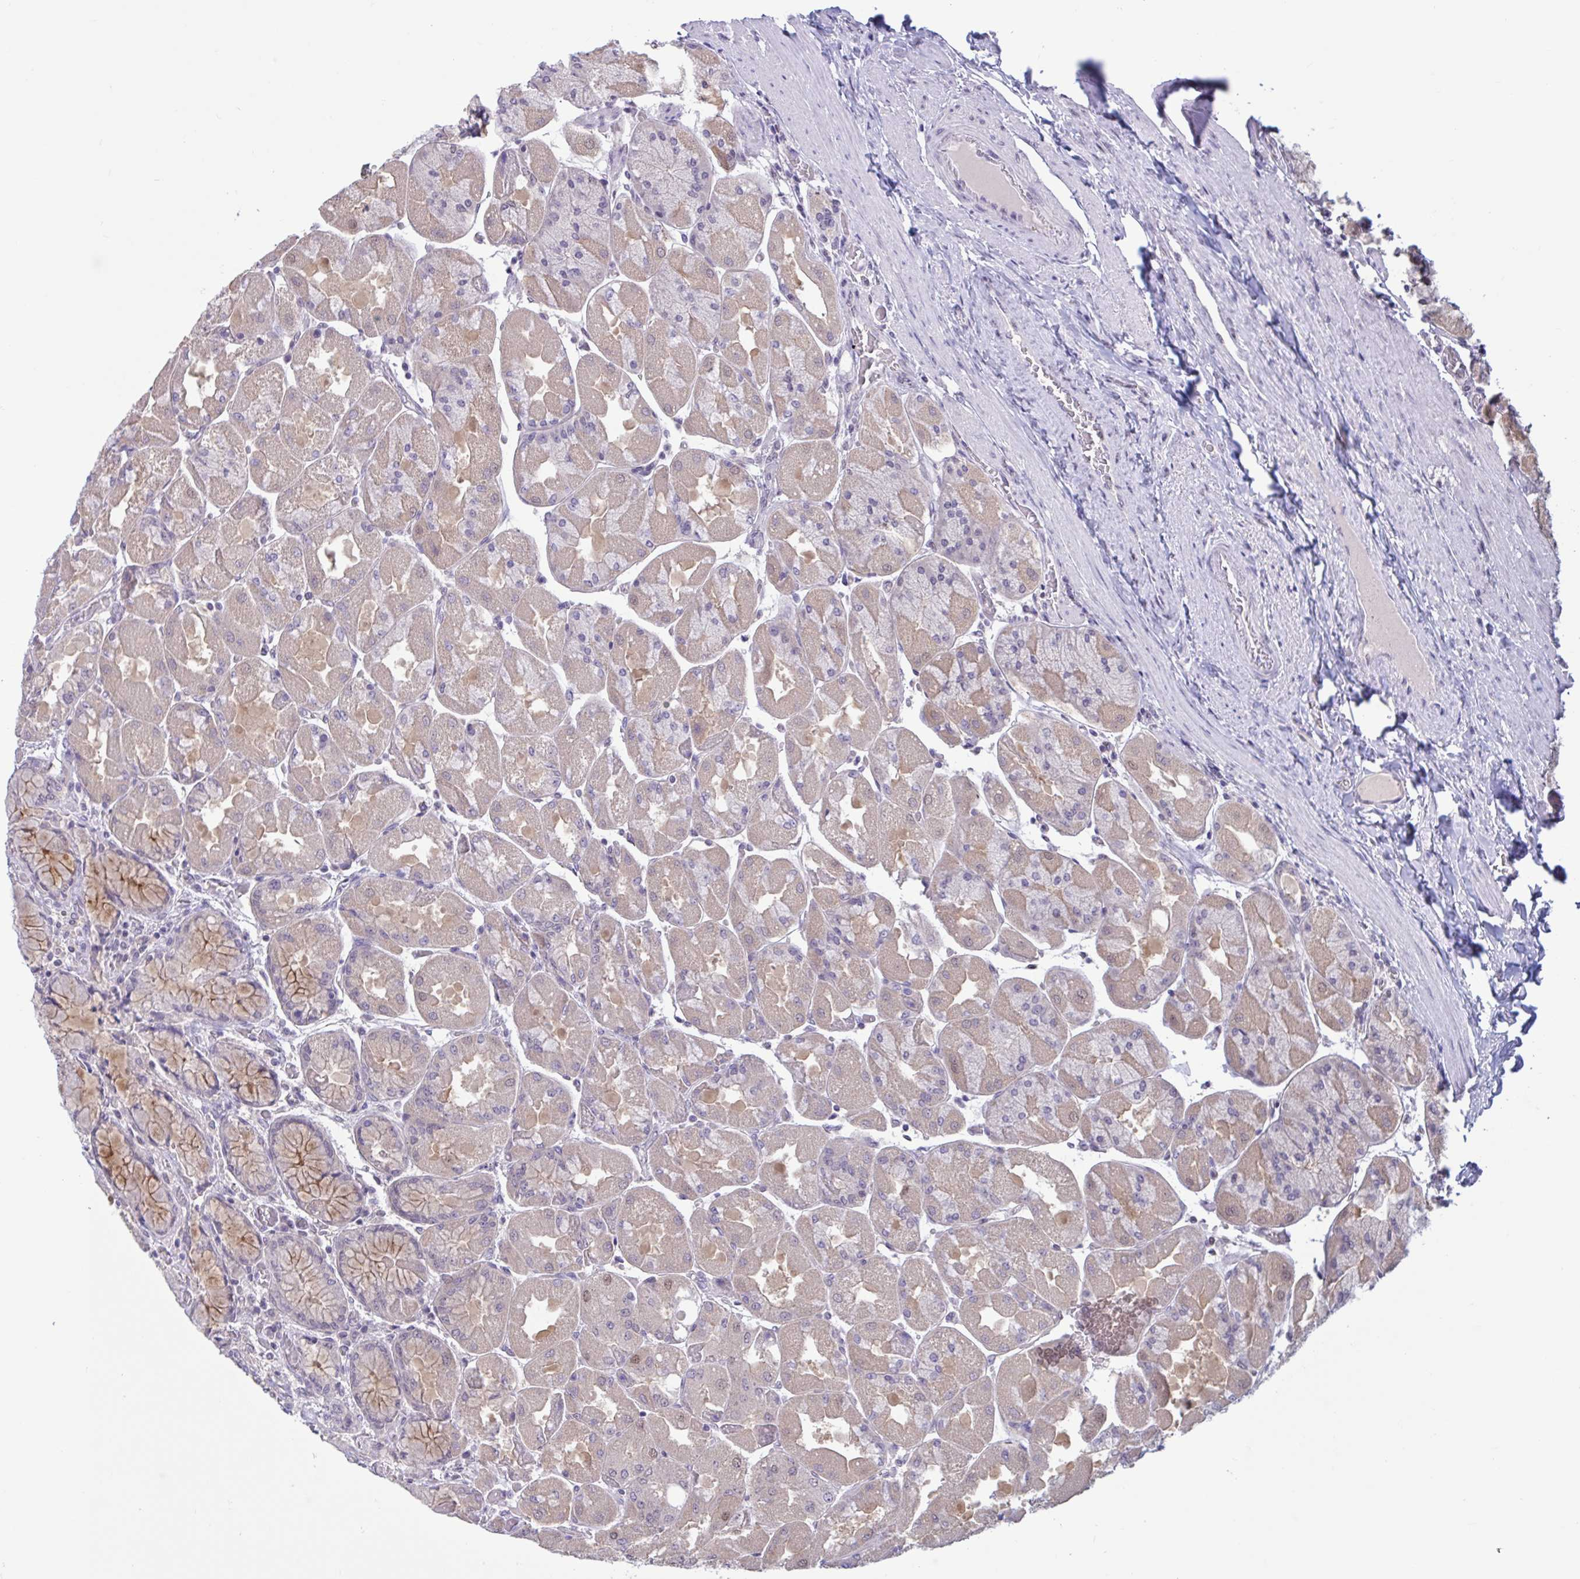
{"staining": {"intensity": "moderate", "quantity": "<25%", "location": "cytoplasmic/membranous,nuclear"}, "tissue": "stomach", "cell_type": "Glandular cells", "image_type": "normal", "snomed": [{"axis": "morphology", "description": "Normal tissue, NOS"}, {"axis": "topography", "description": "Stomach"}], "caption": "Approximately <25% of glandular cells in normal human stomach reveal moderate cytoplasmic/membranous,nuclear protein expression as visualized by brown immunohistochemical staining.", "gene": "RBL1", "patient": {"sex": "female", "age": 61}}